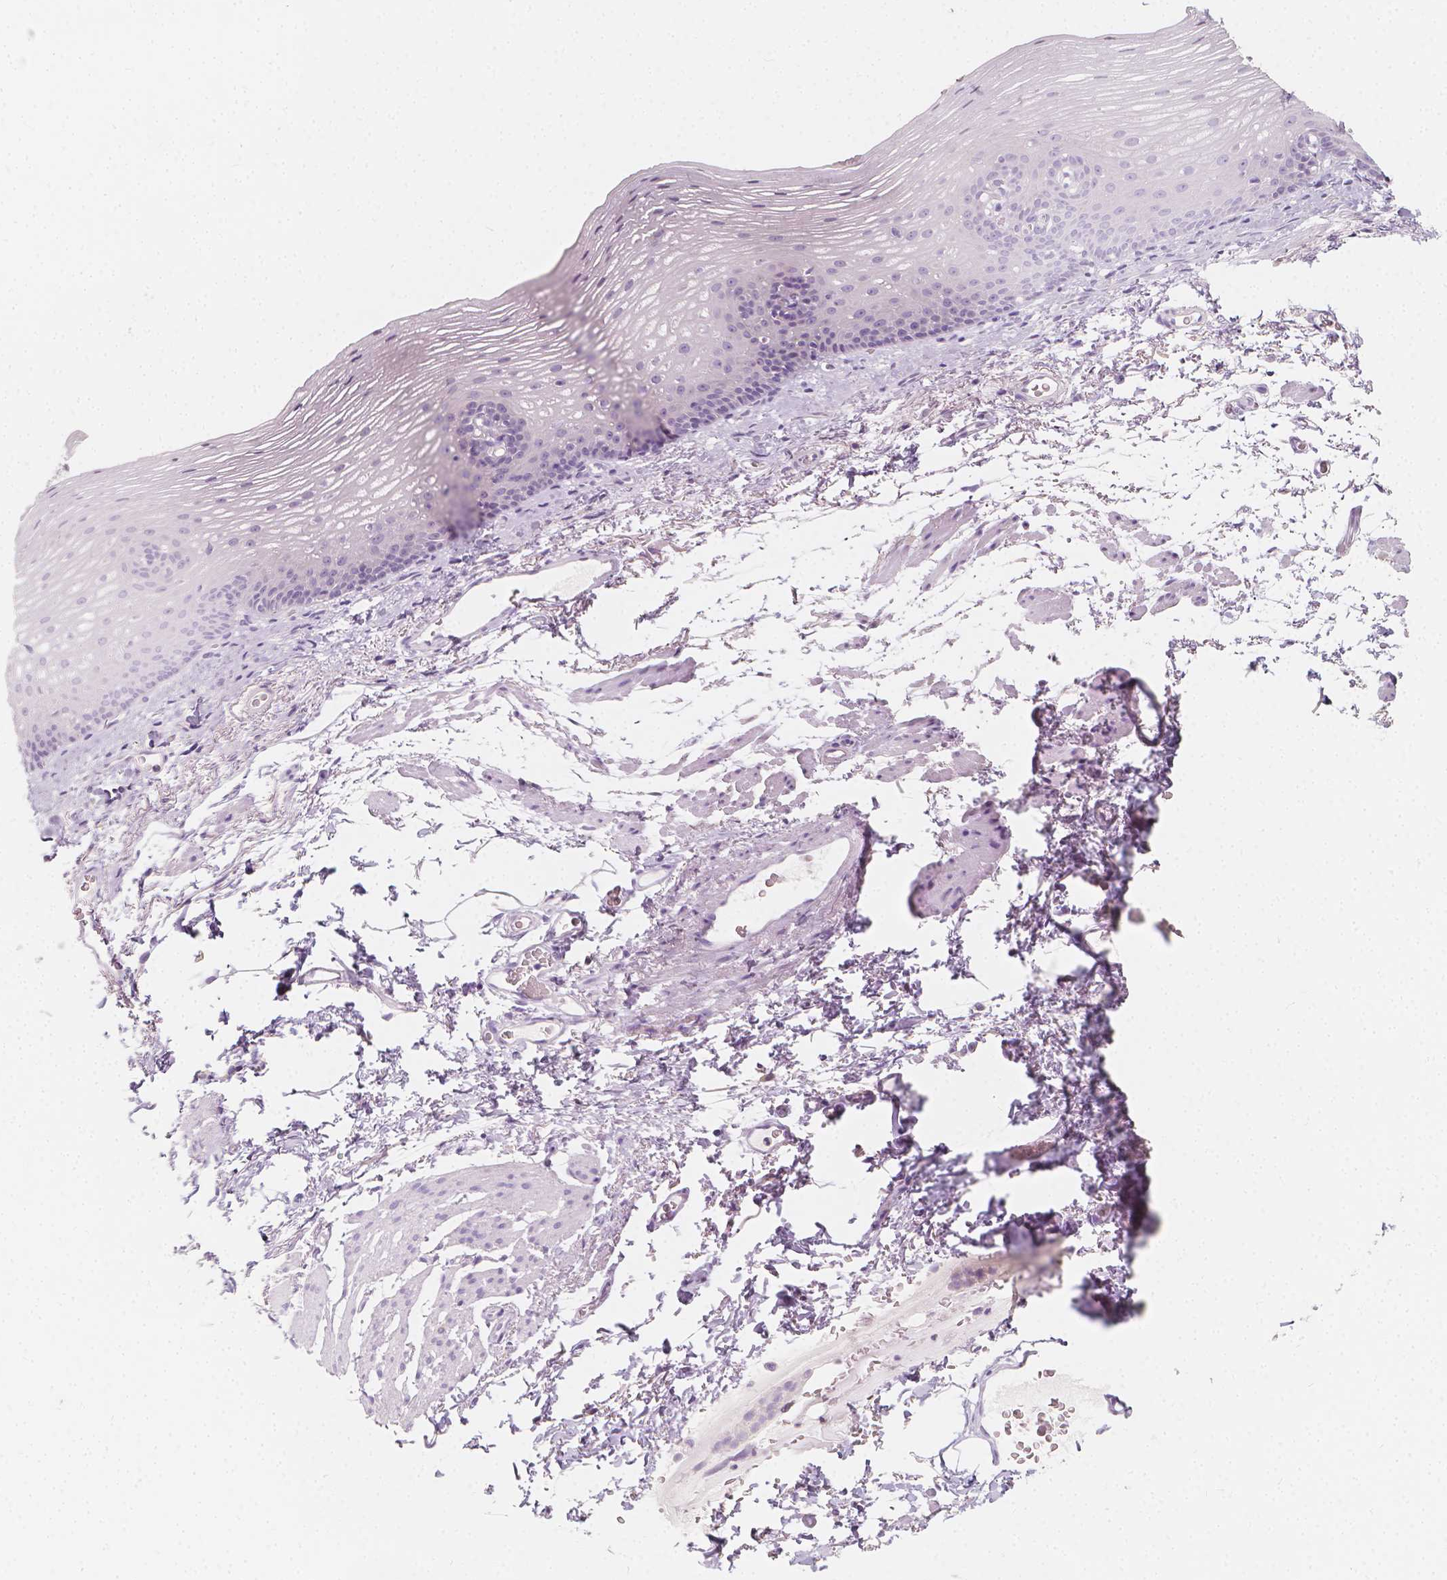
{"staining": {"intensity": "negative", "quantity": "none", "location": "none"}, "tissue": "esophagus", "cell_type": "Squamous epithelial cells", "image_type": "normal", "snomed": [{"axis": "morphology", "description": "Normal tissue, NOS"}, {"axis": "topography", "description": "Esophagus"}], "caption": "An immunohistochemistry micrograph of benign esophagus is shown. There is no staining in squamous epithelial cells of esophagus.", "gene": "RBFOX1", "patient": {"sex": "male", "age": 76}}